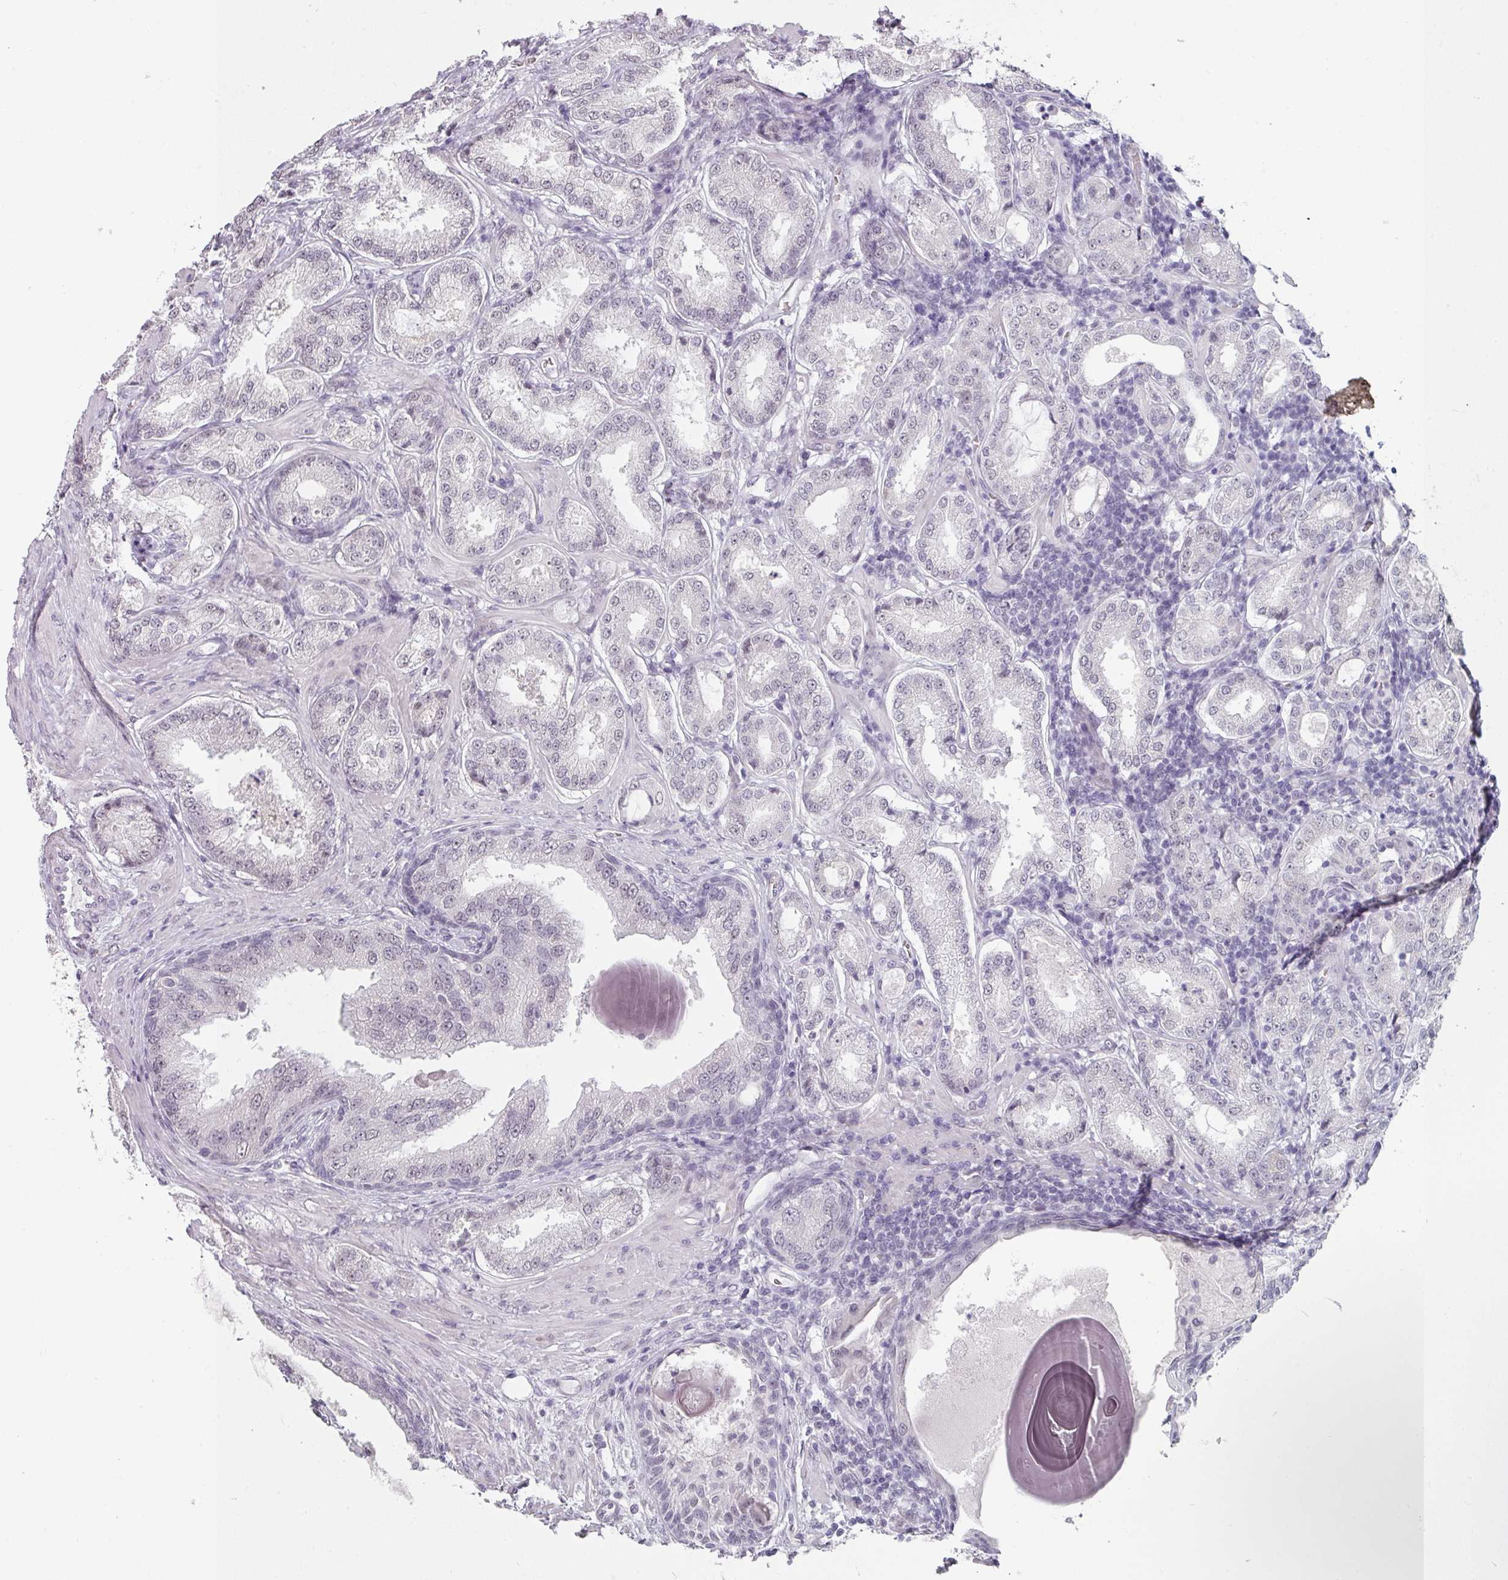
{"staining": {"intensity": "negative", "quantity": "none", "location": "none"}, "tissue": "prostate cancer", "cell_type": "Tumor cells", "image_type": "cancer", "snomed": [{"axis": "morphology", "description": "Adenocarcinoma, Low grade"}, {"axis": "topography", "description": "Prostate"}], "caption": "Immunohistochemistry of human adenocarcinoma (low-grade) (prostate) demonstrates no expression in tumor cells.", "gene": "SPRR1A", "patient": {"sex": "male", "age": 59}}